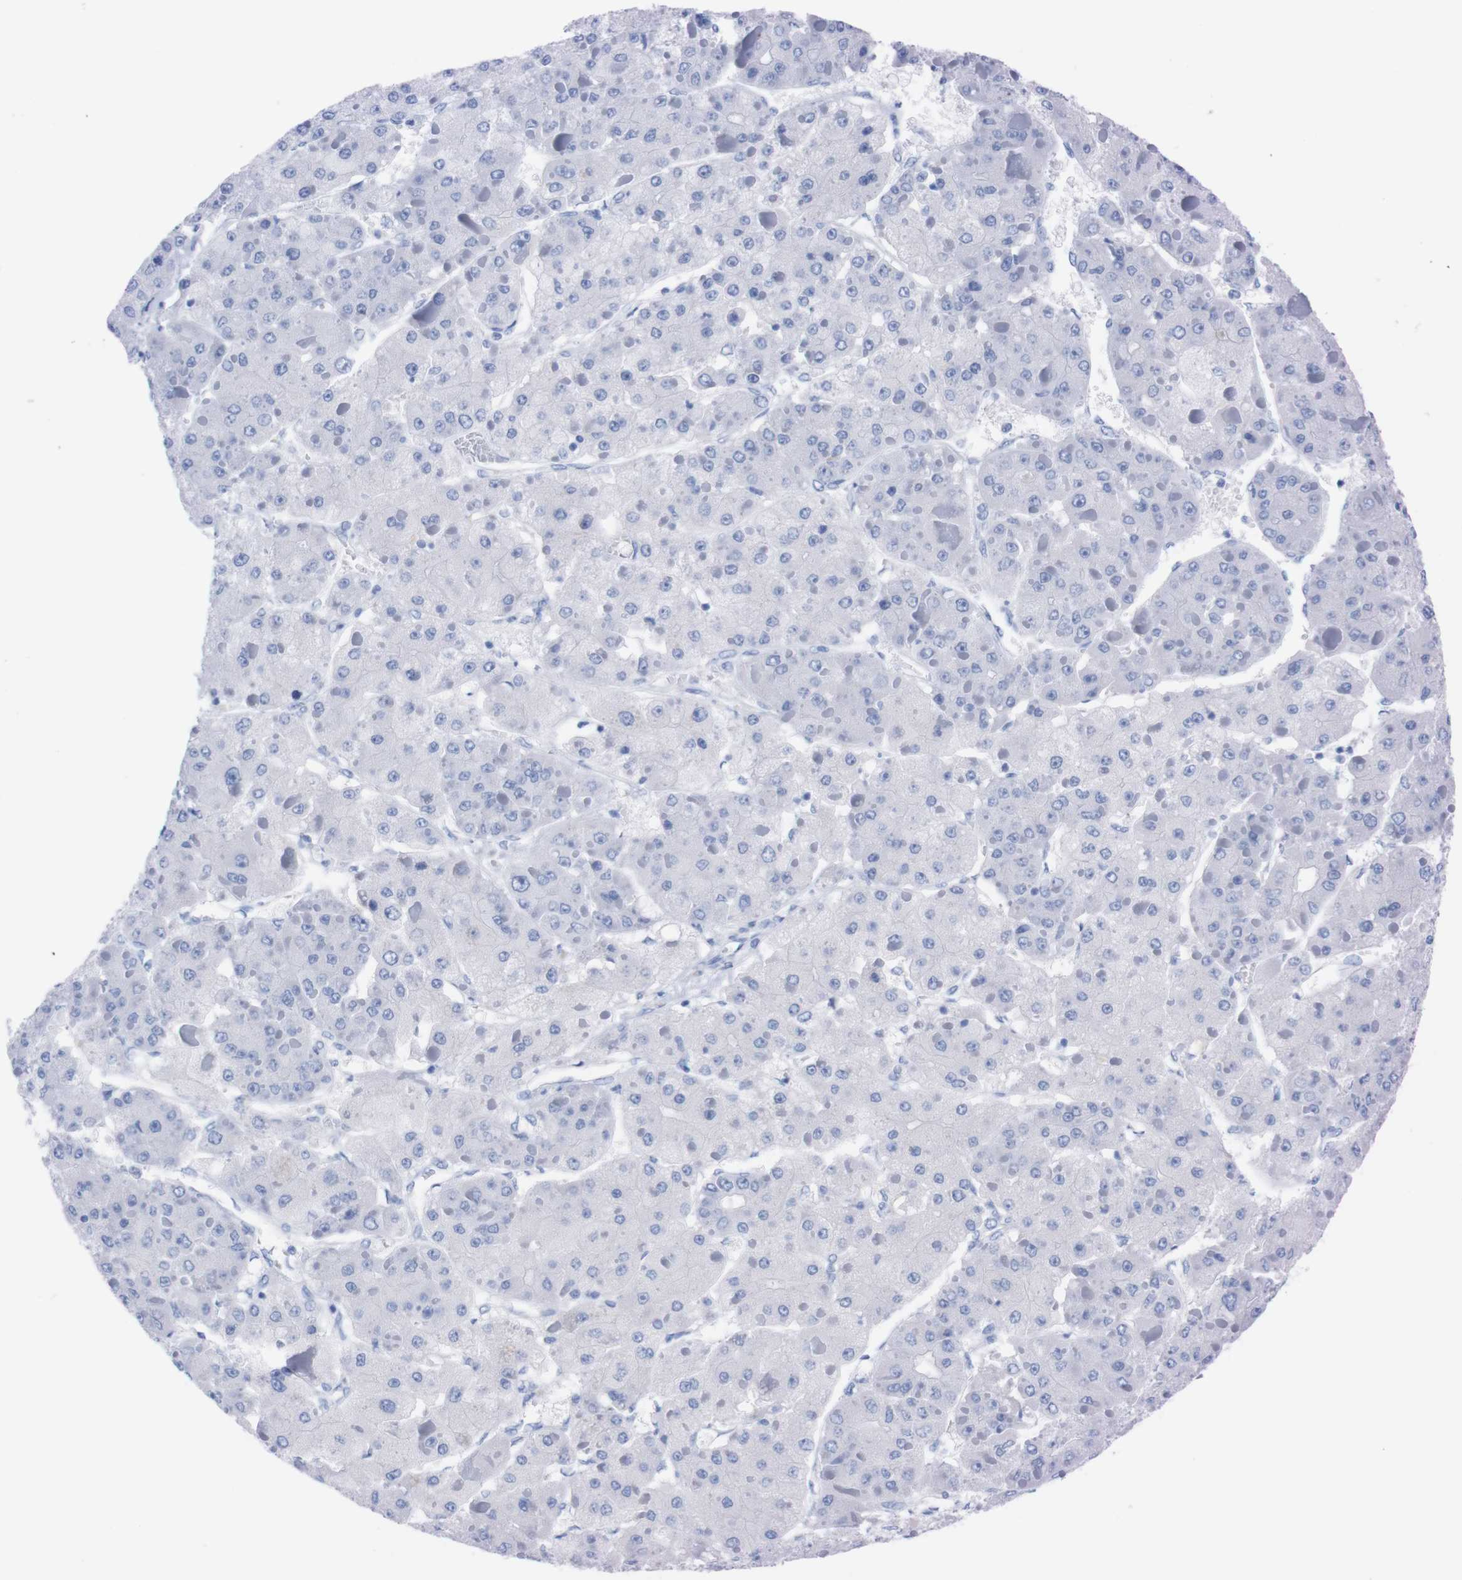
{"staining": {"intensity": "negative", "quantity": "none", "location": "none"}, "tissue": "liver cancer", "cell_type": "Tumor cells", "image_type": "cancer", "snomed": [{"axis": "morphology", "description": "Carcinoma, Hepatocellular, NOS"}, {"axis": "topography", "description": "Liver"}], "caption": "The histopathology image shows no significant expression in tumor cells of liver cancer (hepatocellular carcinoma). (DAB immunohistochemistry visualized using brightfield microscopy, high magnification).", "gene": "P2RY12", "patient": {"sex": "female", "age": 73}}